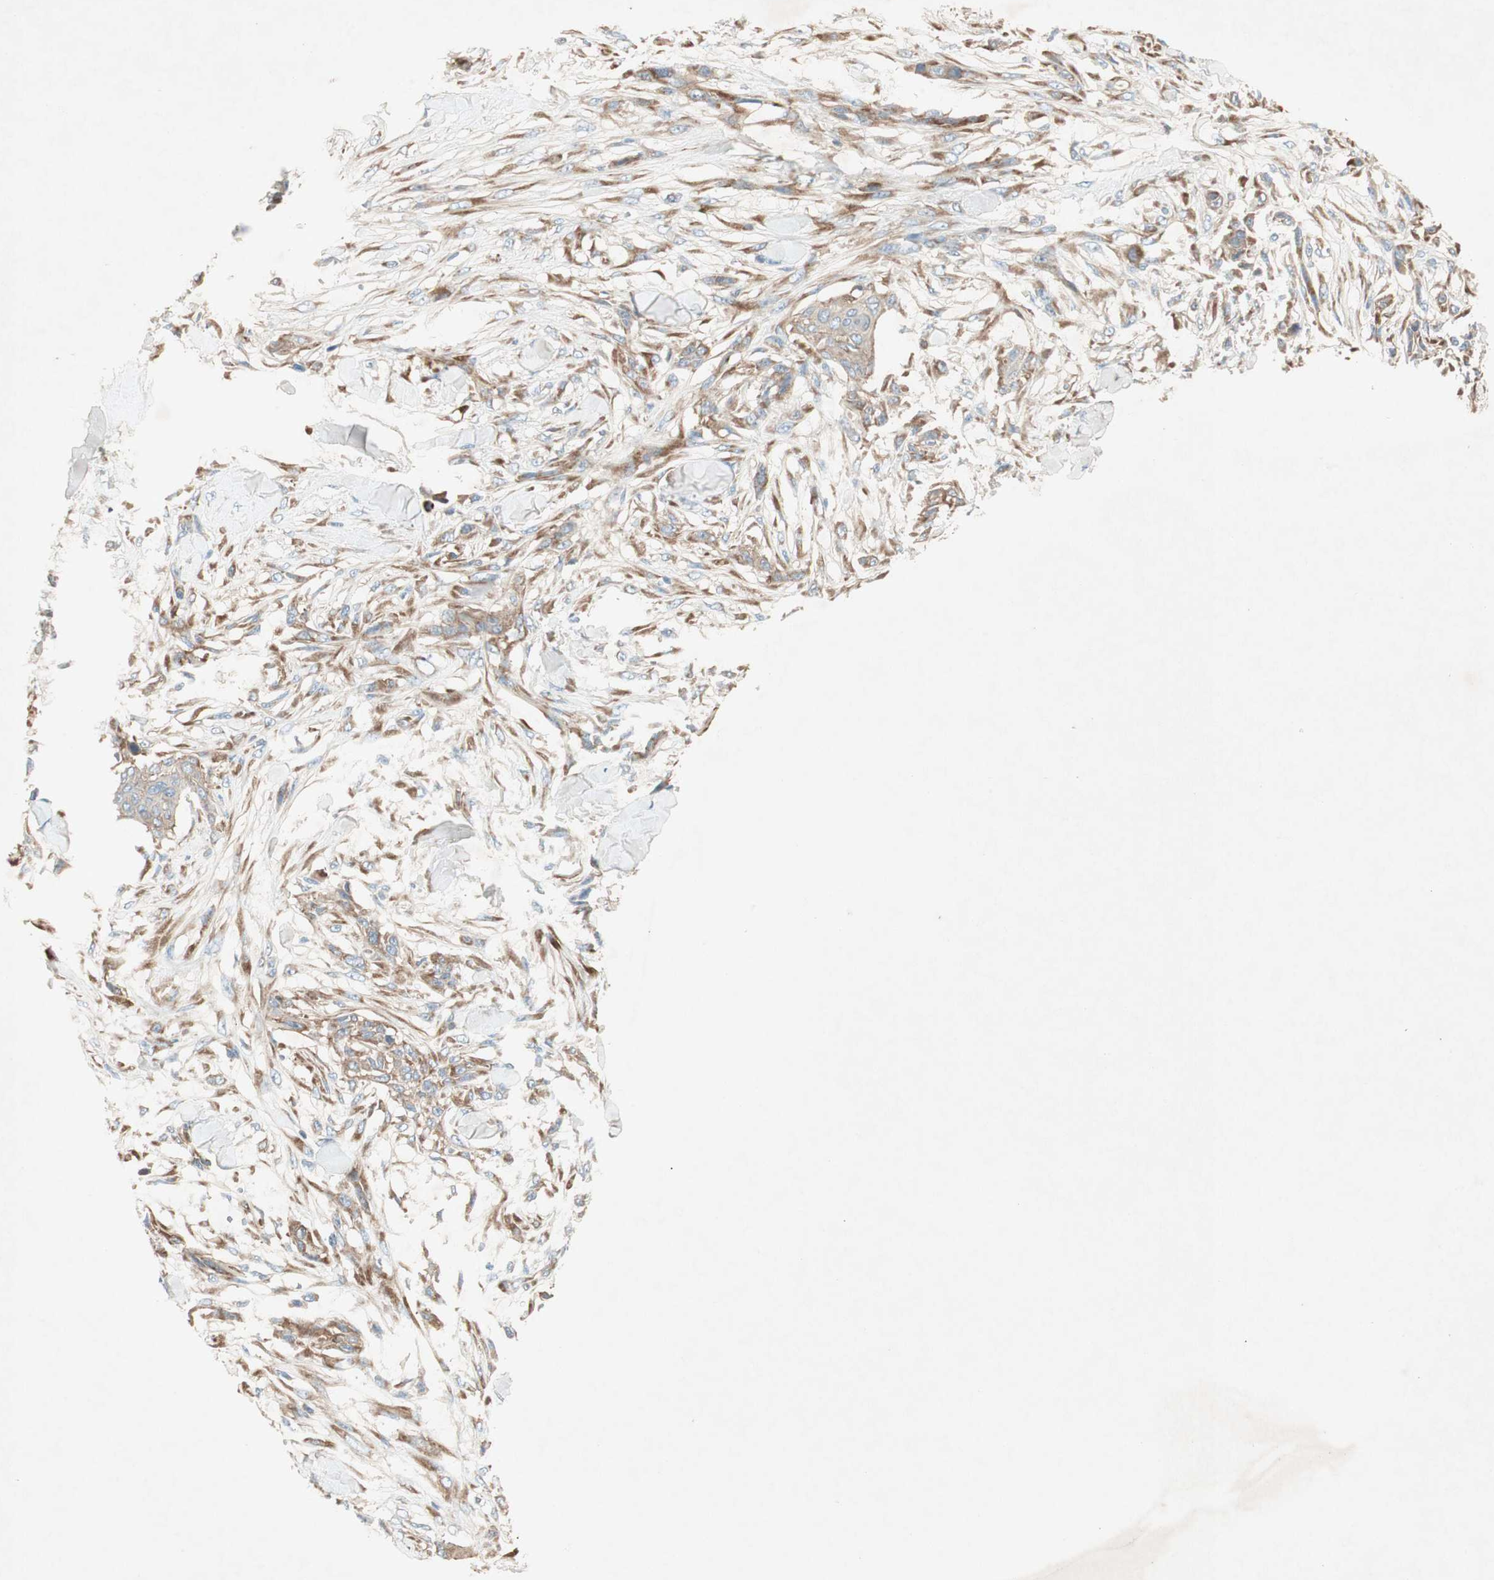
{"staining": {"intensity": "weak", "quantity": ">75%", "location": "cytoplasmic/membranous"}, "tissue": "skin cancer", "cell_type": "Tumor cells", "image_type": "cancer", "snomed": [{"axis": "morphology", "description": "Squamous cell carcinoma, NOS"}, {"axis": "topography", "description": "Skin"}], "caption": "Immunohistochemistry (IHC) staining of skin cancer (squamous cell carcinoma), which shows low levels of weak cytoplasmic/membranous staining in about >75% of tumor cells indicating weak cytoplasmic/membranous protein staining. The staining was performed using DAB (3,3'-diaminobenzidine) (brown) for protein detection and nuclei were counterstained in hematoxylin (blue).", "gene": "RPL23", "patient": {"sex": "female", "age": 59}}